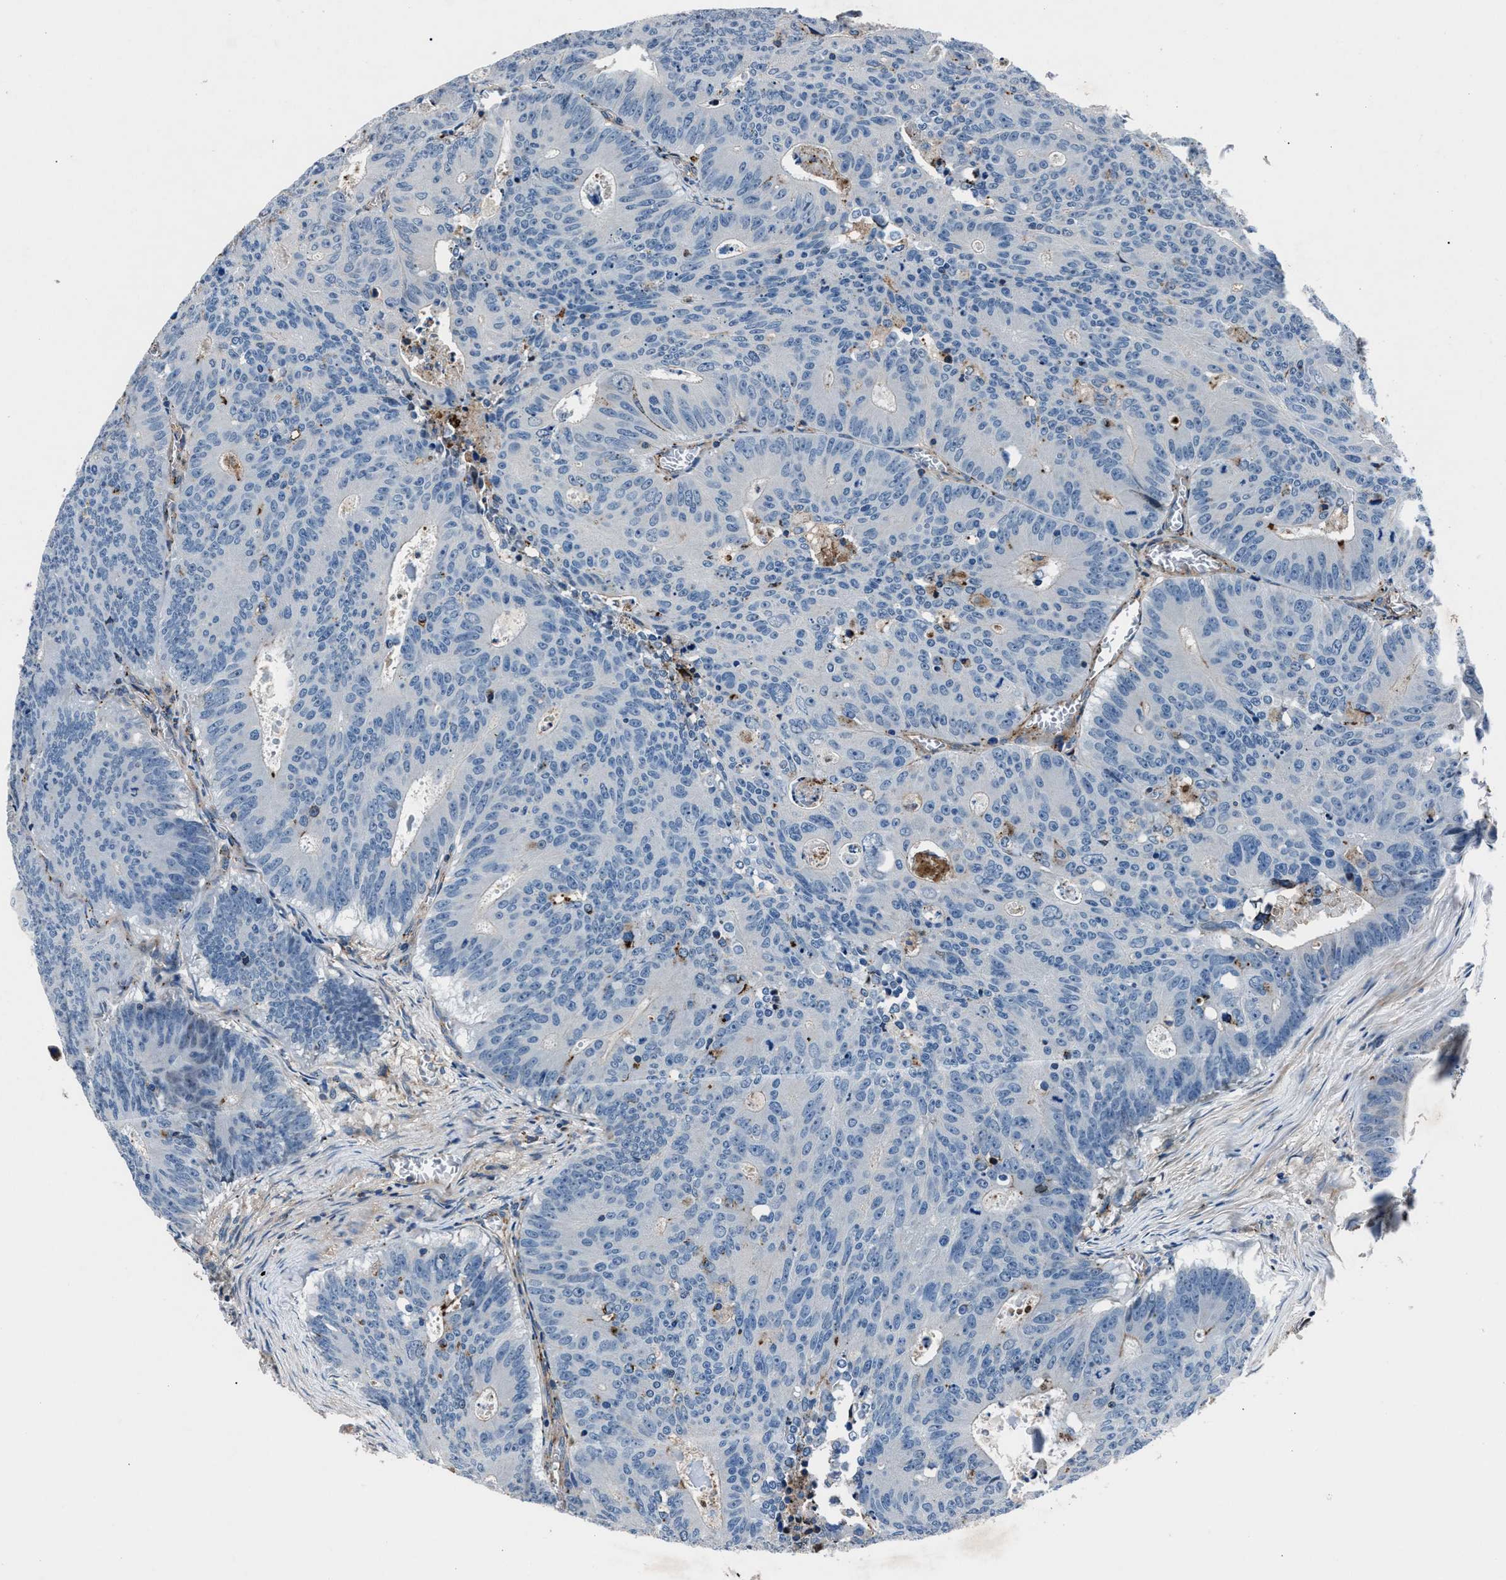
{"staining": {"intensity": "negative", "quantity": "none", "location": "none"}, "tissue": "colorectal cancer", "cell_type": "Tumor cells", "image_type": "cancer", "snomed": [{"axis": "morphology", "description": "Adenocarcinoma, NOS"}, {"axis": "topography", "description": "Colon"}], "caption": "Histopathology image shows no significant protein staining in tumor cells of colorectal cancer (adenocarcinoma). (DAB immunohistochemistry (IHC) with hematoxylin counter stain).", "gene": "MFSD11", "patient": {"sex": "male", "age": 87}}